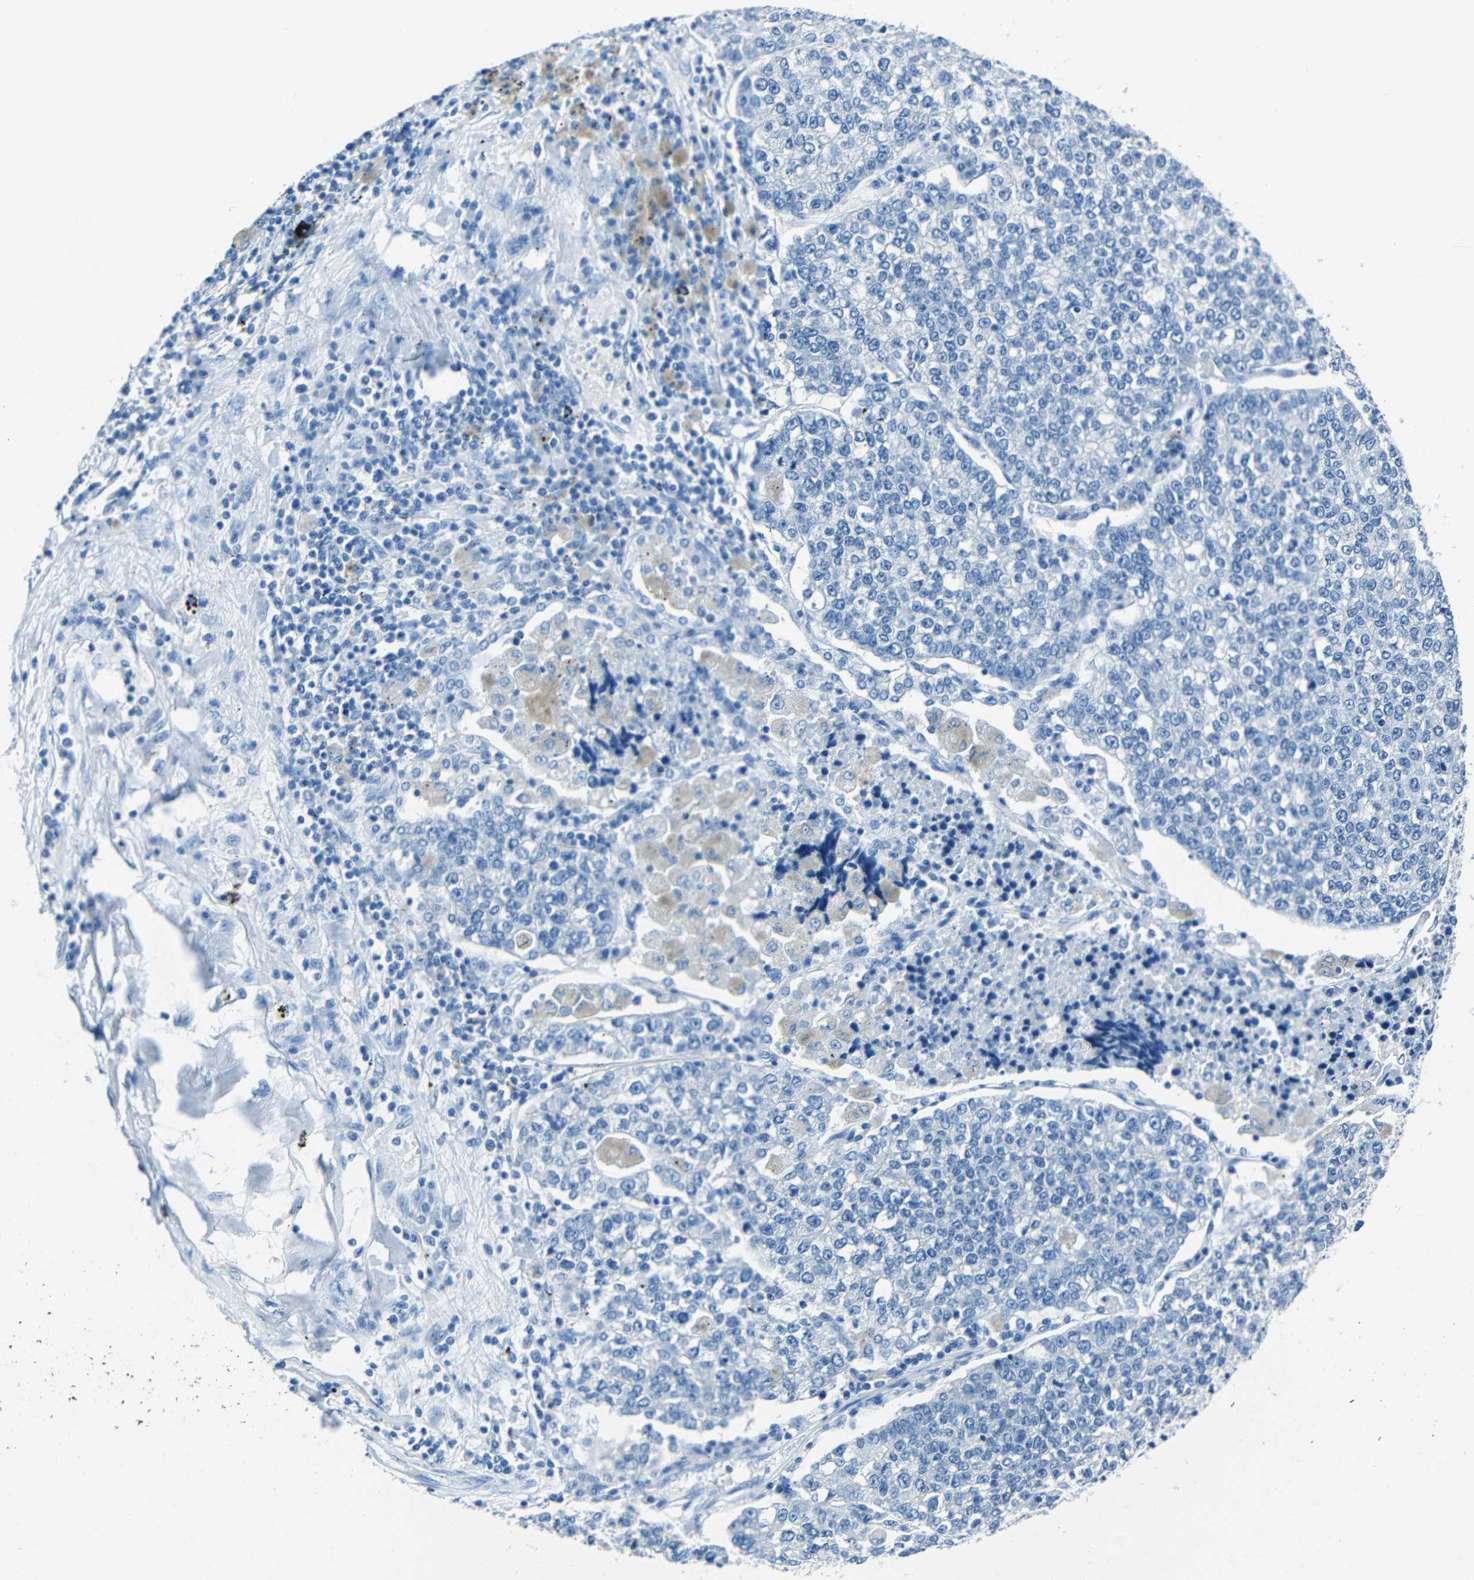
{"staining": {"intensity": "negative", "quantity": "none", "location": "none"}, "tissue": "lung cancer", "cell_type": "Tumor cells", "image_type": "cancer", "snomed": [{"axis": "morphology", "description": "Adenocarcinoma, NOS"}, {"axis": "topography", "description": "Lung"}], "caption": "There is no significant staining in tumor cells of lung adenocarcinoma.", "gene": "FBN2", "patient": {"sex": "male", "age": 49}}